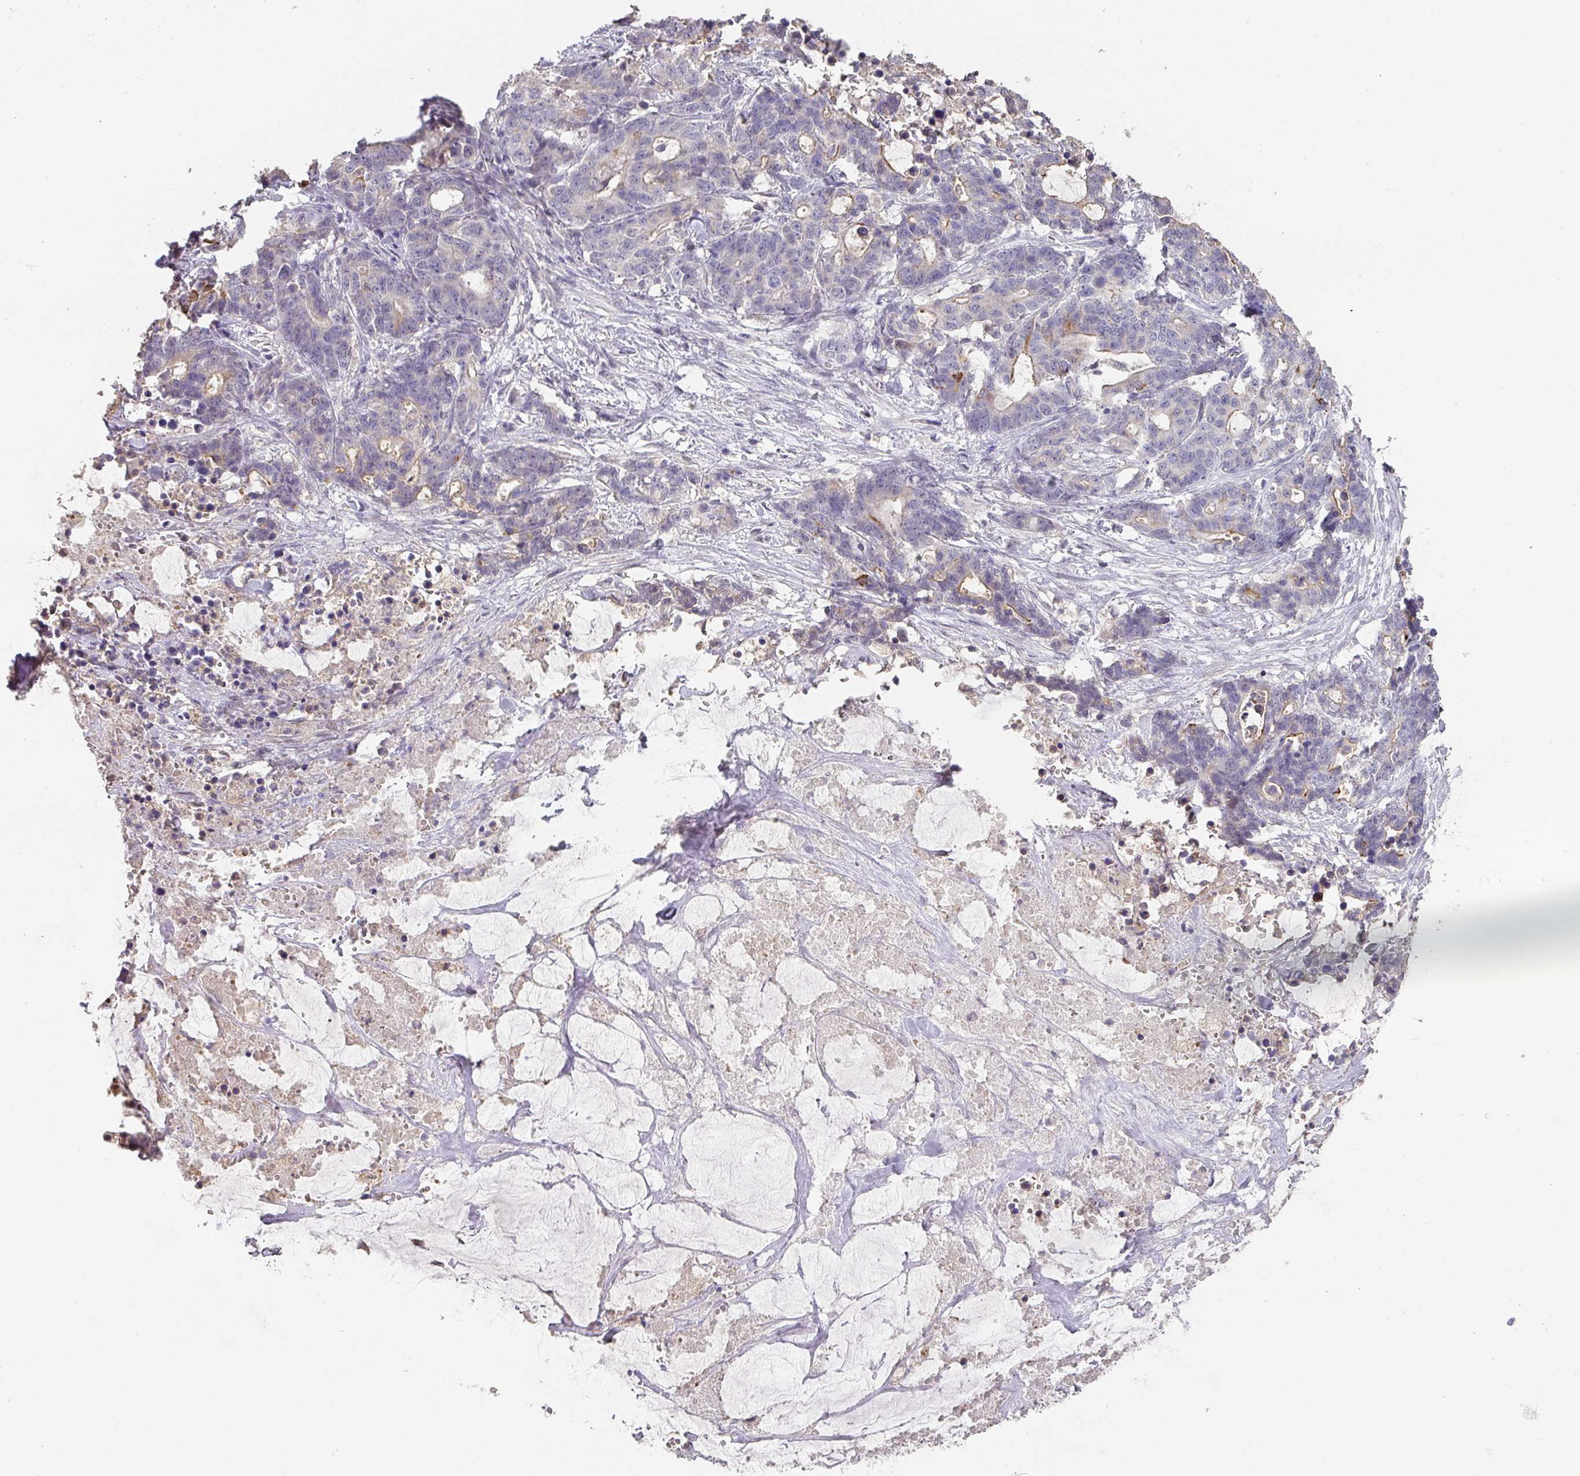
{"staining": {"intensity": "strong", "quantity": "<25%", "location": "cytoplasmic/membranous"}, "tissue": "stomach cancer", "cell_type": "Tumor cells", "image_type": "cancer", "snomed": [{"axis": "morphology", "description": "Normal tissue, NOS"}, {"axis": "morphology", "description": "Adenocarcinoma, NOS"}, {"axis": "topography", "description": "Stomach"}], "caption": "Human adenocarcinoma (stomach) stained with a brown dye exhibits strong cytoplasmic/membranous positive positivity in approximately <25% of tumor cells.", "gene": "FOXN4", "patient": {"sex": "female", "age": 64}}